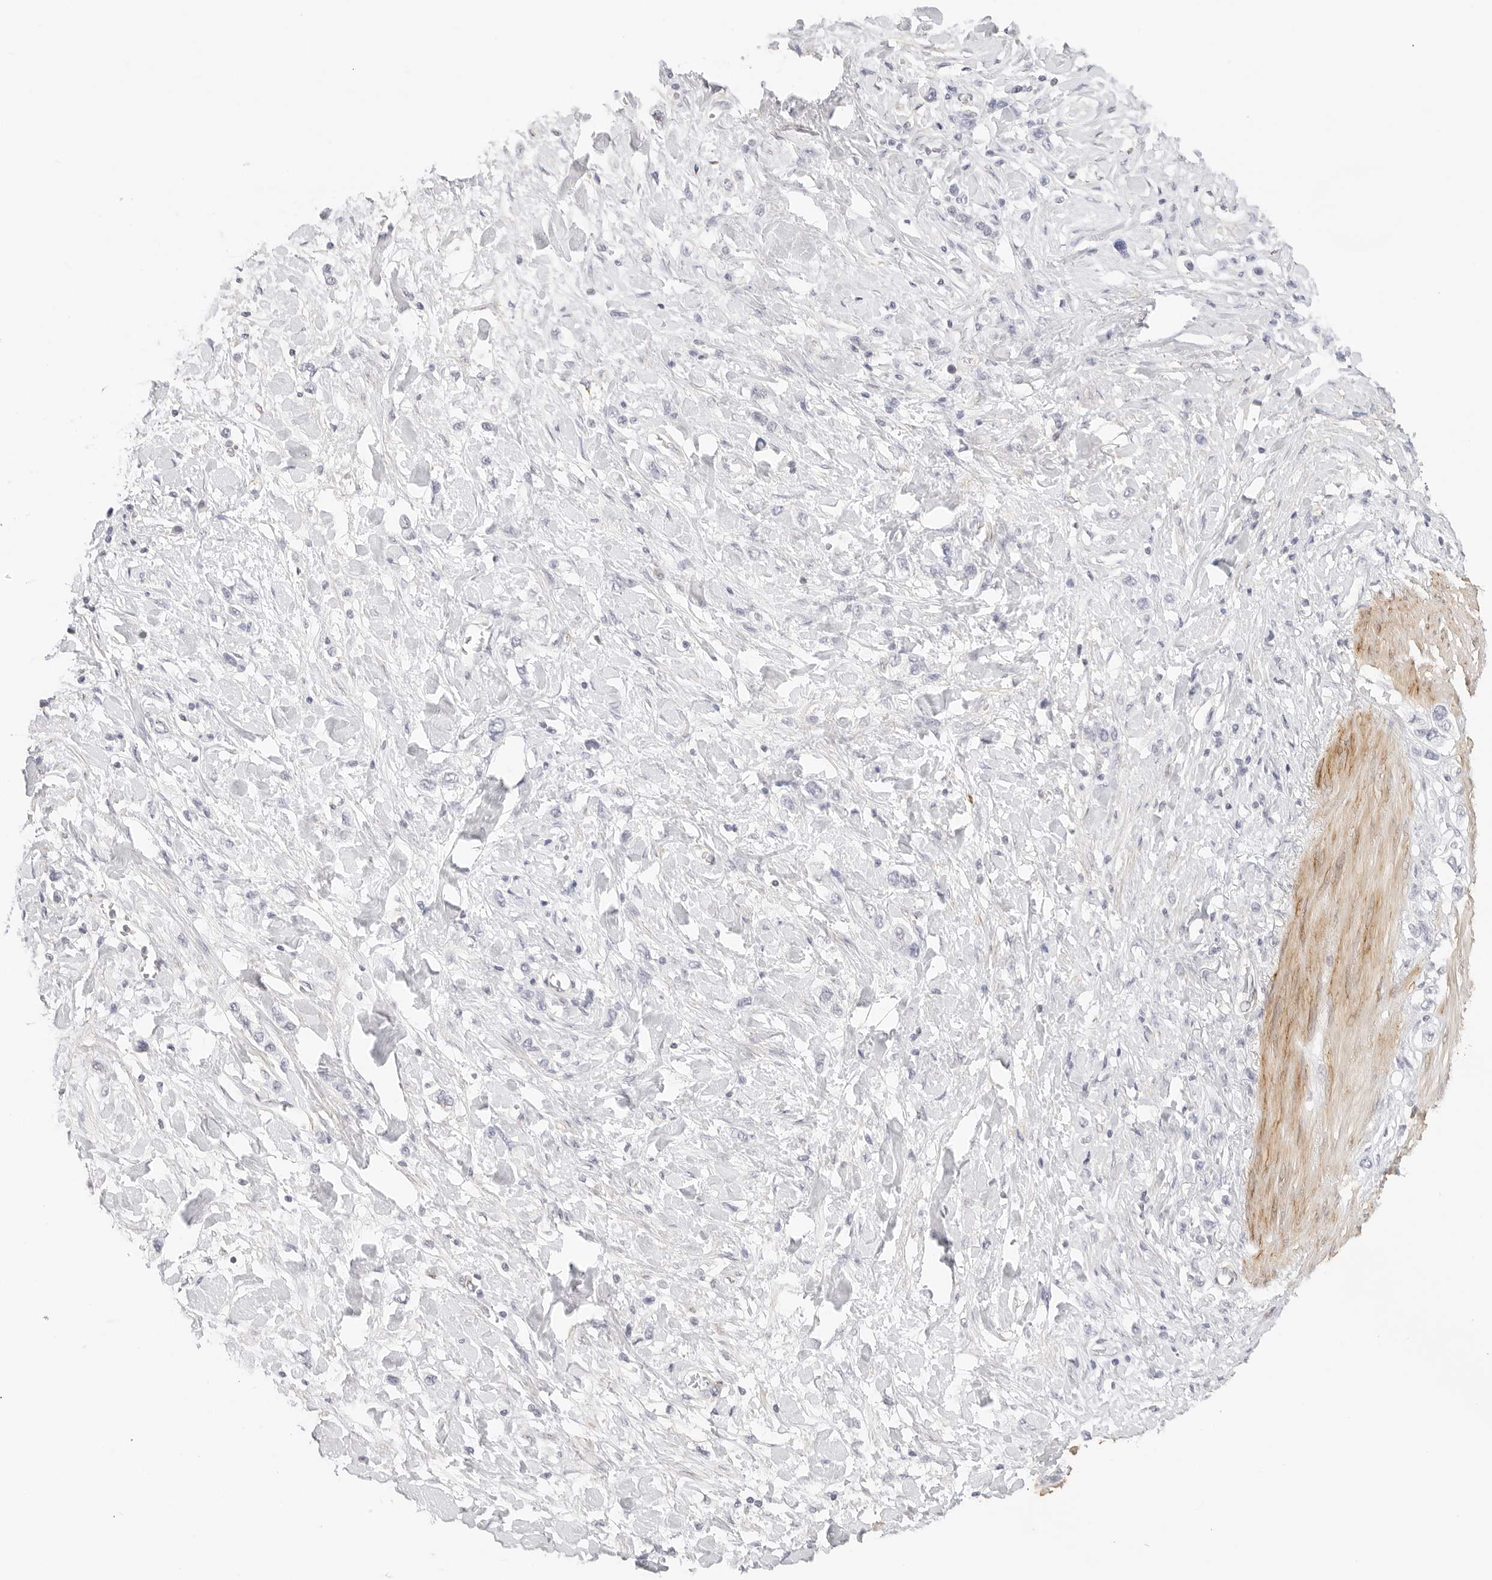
{"staining": {"intensity": "negative", "quantity": "none", "location": "none"}, "tissue": "stomach cancer", "cell_type": "Tumor cells", "image_type": "cancer", "snomed": [{"axis": "morphology", "description": "Adenocarcinoma, NOS"}, {"axis": "topography", "description": "Stomach"}], "caption": "High magnification brightfield microscopy of stomach cancer stained with DAB (3,3'-diaminobenzidine) (brown) and counterstained with hematoxylin (blue): tumor cells show no significant expression.", "gene": "PCDH19", "patient": {"sex": "female", "age": 65}}